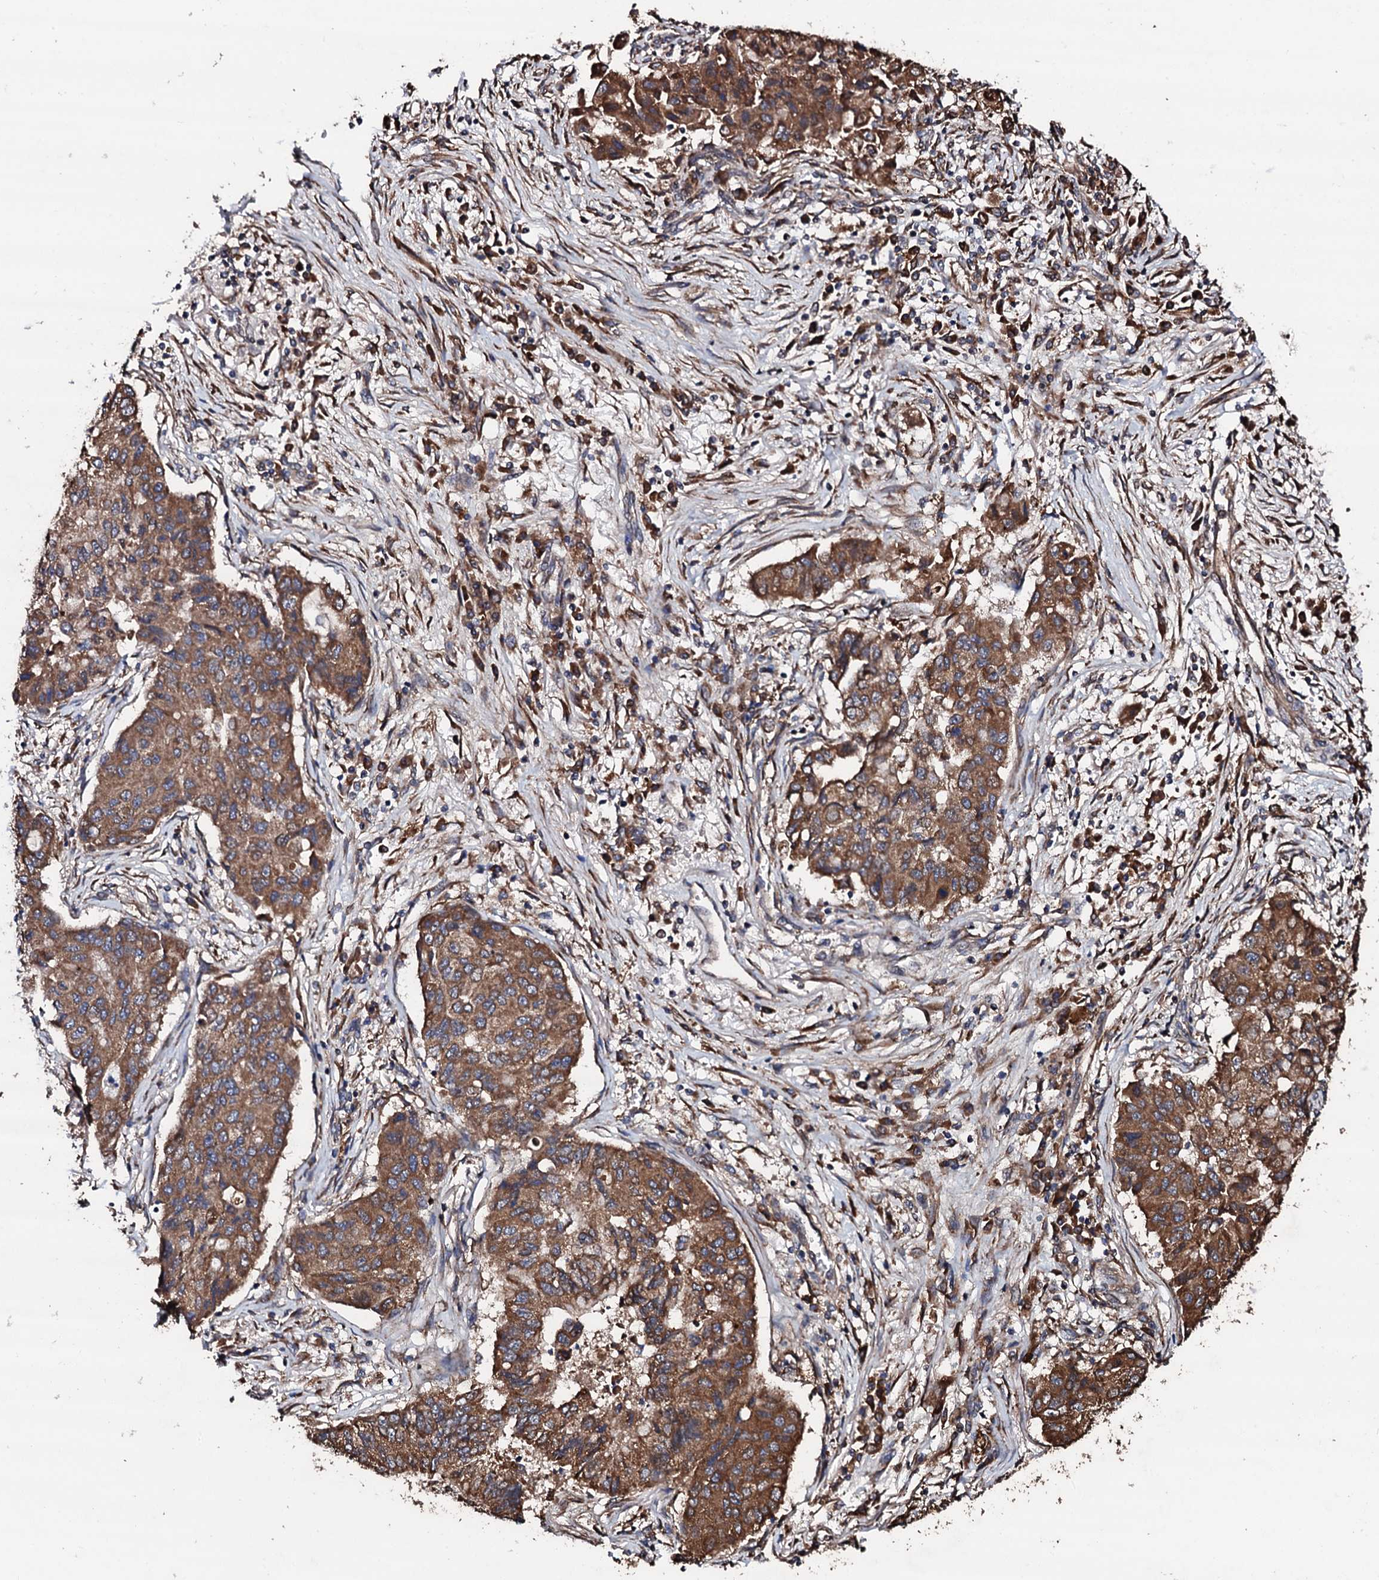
{"staining": {"intensity": "moderate", "quantity": ">75%", "location": "cytoplasmic/membranous"}, "tissue": "lung cancer", "cell_type": "Tumor cells", "image_type": "cancer", "snomed": [{"axis": "morphology", "description": "Squamous cell carcinoma, NOS"}, {"axis": "topography", "description": "Lung"}], "caption": "IHC photomicrograph of neoplastic tissue: lung cancer (squamous cell carcinoma) stained using immunohistochemistry reveals medium levels of moderate protein expression localized specifically in the cytoplasmic/membranous of tumor cells, appearing as a cytoplasmic/membranous brown color.", "gene": "CKAP5", "patient": {"sex": "male", "age": 74}}